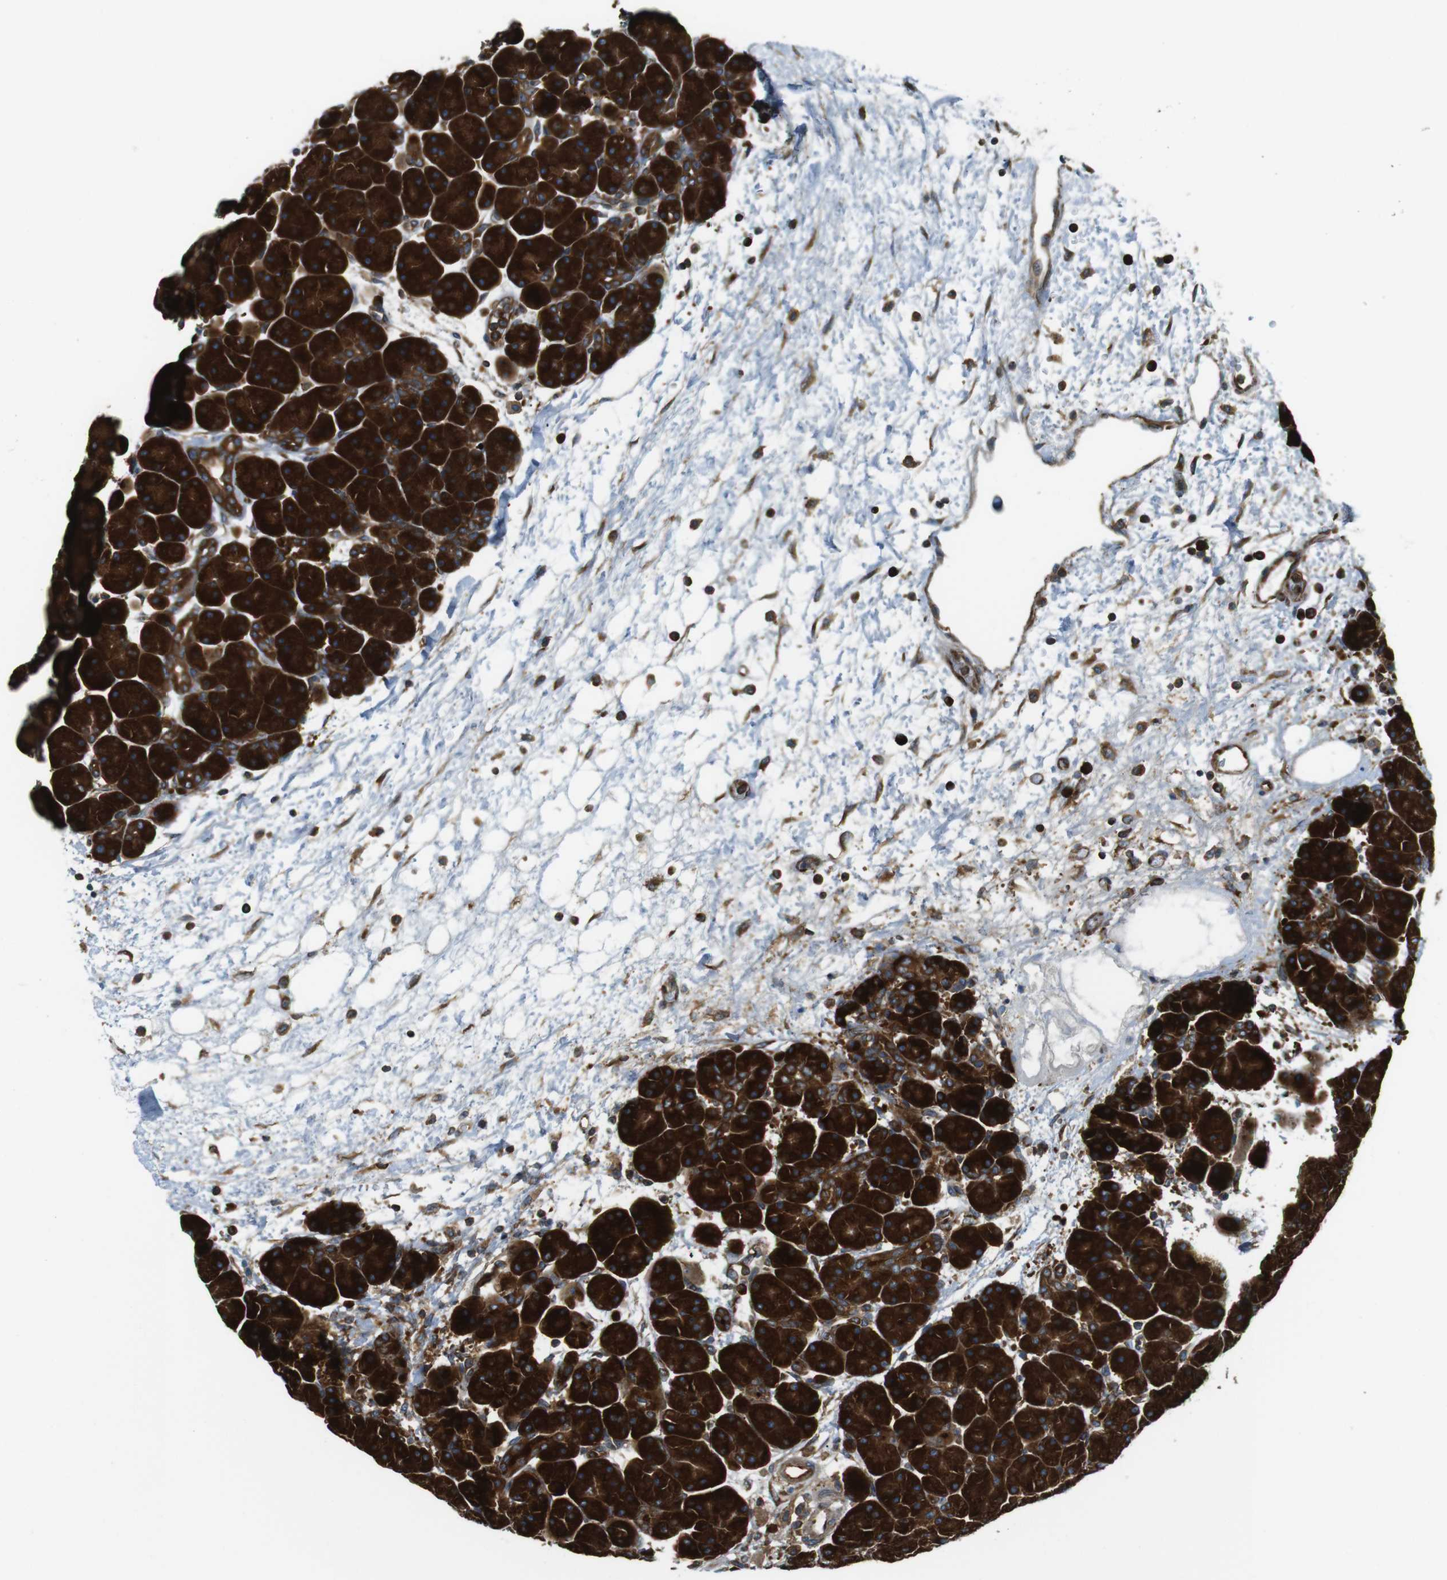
{"staining": {"intensity": "strong", "quantity": ">75%", "location": "cytoplasmic/membranous"}, "tissue": "pancreas", "cell_type": "Exocrine glandular cells", "image_type": "normal", "snomed": [{"axis": "morphology", "description": "Normal tissue, NOS"}, {"axis": "topography", "description": "Pancreas"}], "caption": "Protein expression analysis of benign human pancreas reveals strong cytoplasmic/membranous staining in approximately >75% of exocrine glandular cells. (DAB IHC with brightfield microscopy, high magnification).", "gene": "TSC1", "patient": {"sex": "male", "age": 66}}